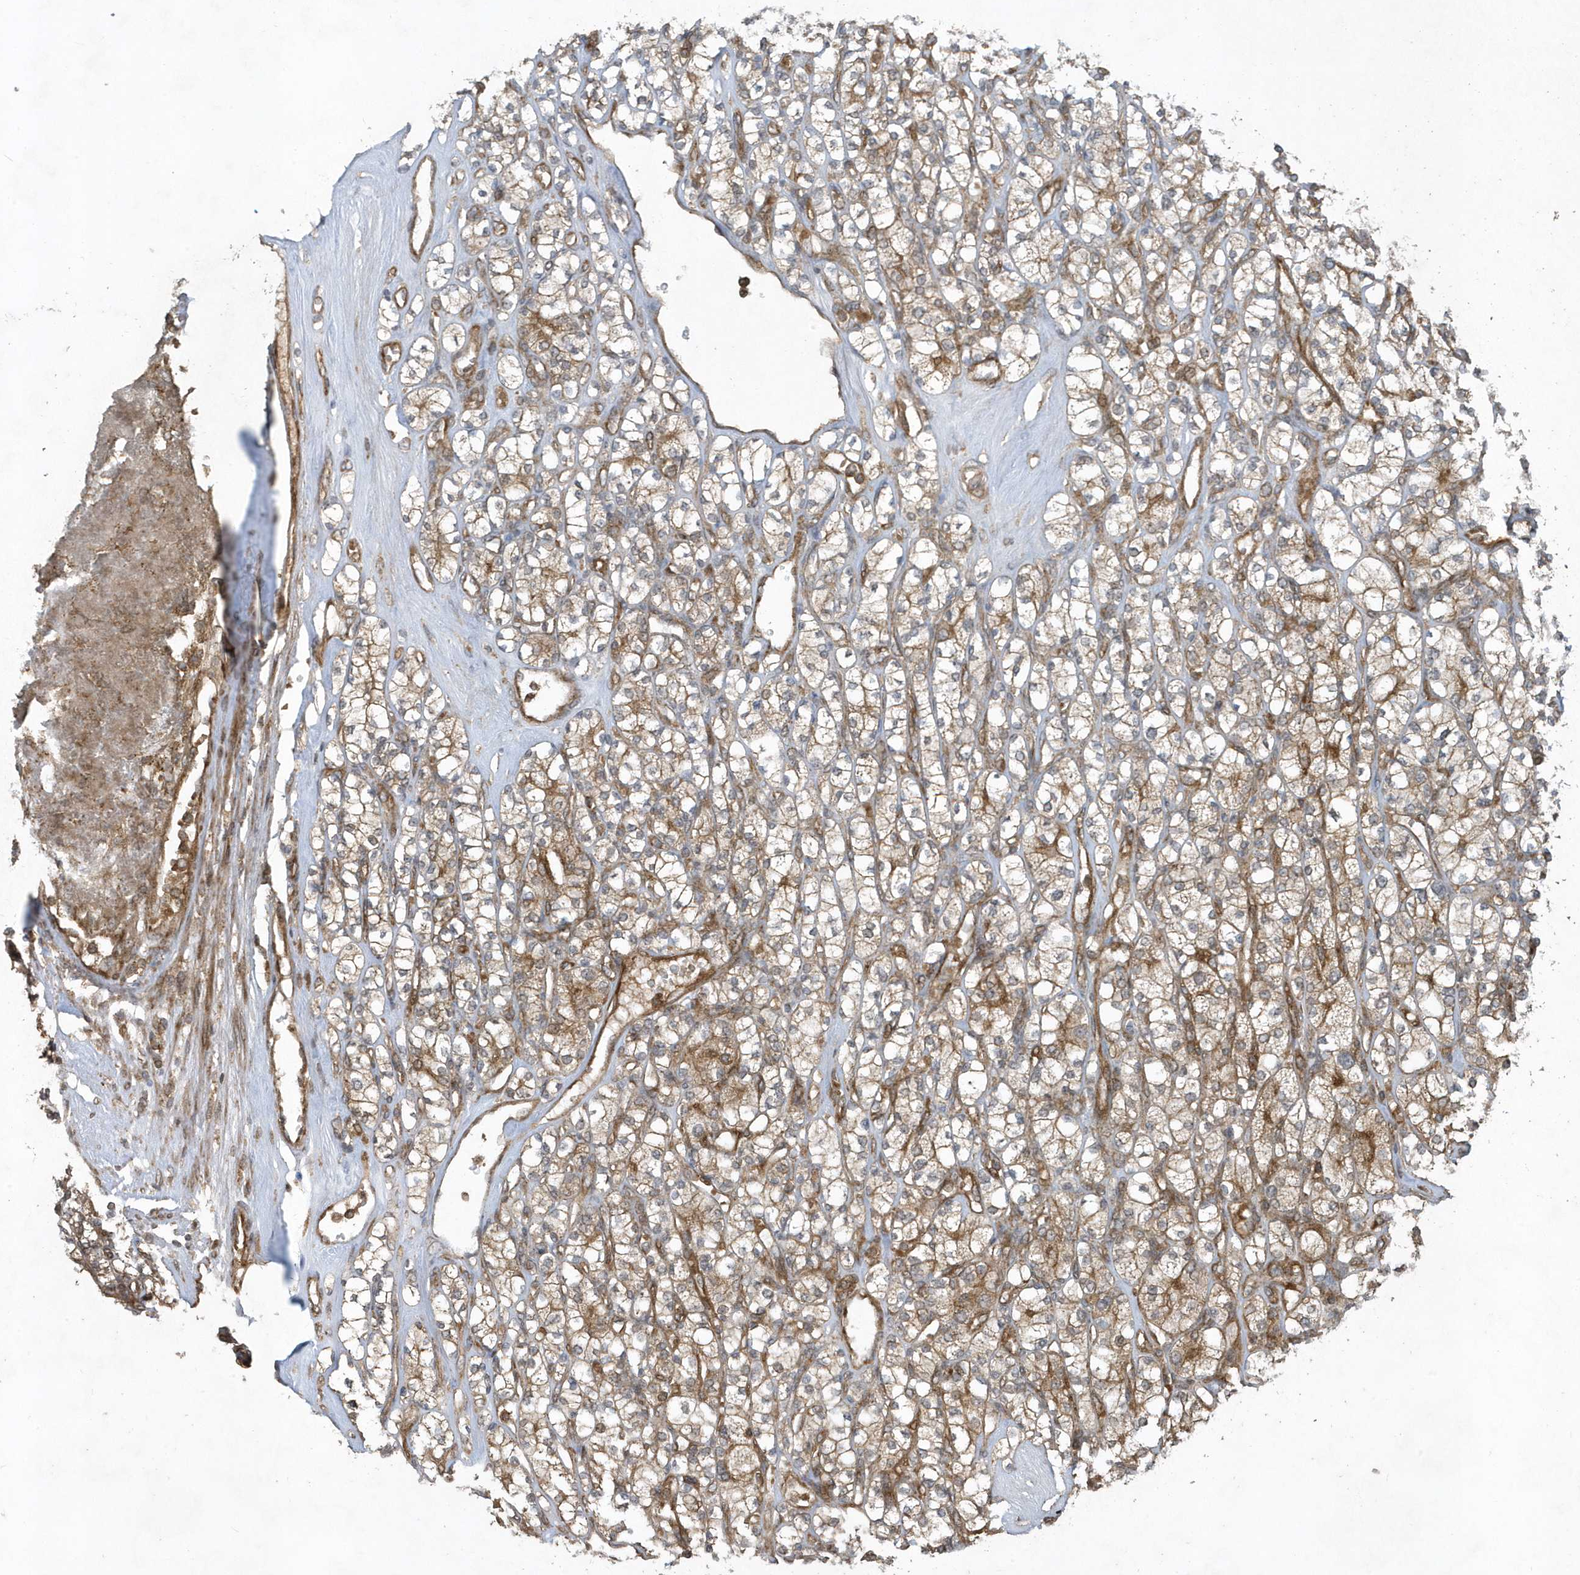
{"staining": {"intensity": "moderate", "quantity": ">75%", "location": "cytoplasmic/membranous"}, "tissue": "renal cancer", "cell_type": "Tumor cells", "image_type": "cancer", "snomed": [{"axis": "morphology", "description": "Adenocarcinoma, NOS"}, {"axis": "topography", "description": "Kidney"}], "caption": "Tumor cells reveal medium levels of moderate cytoplasmic/membranous expression in about >75% of cells in renal cancer (adenocarcinoma).", "gene": "STAMBP", "patient": {"sex": "male", "age": 77}}